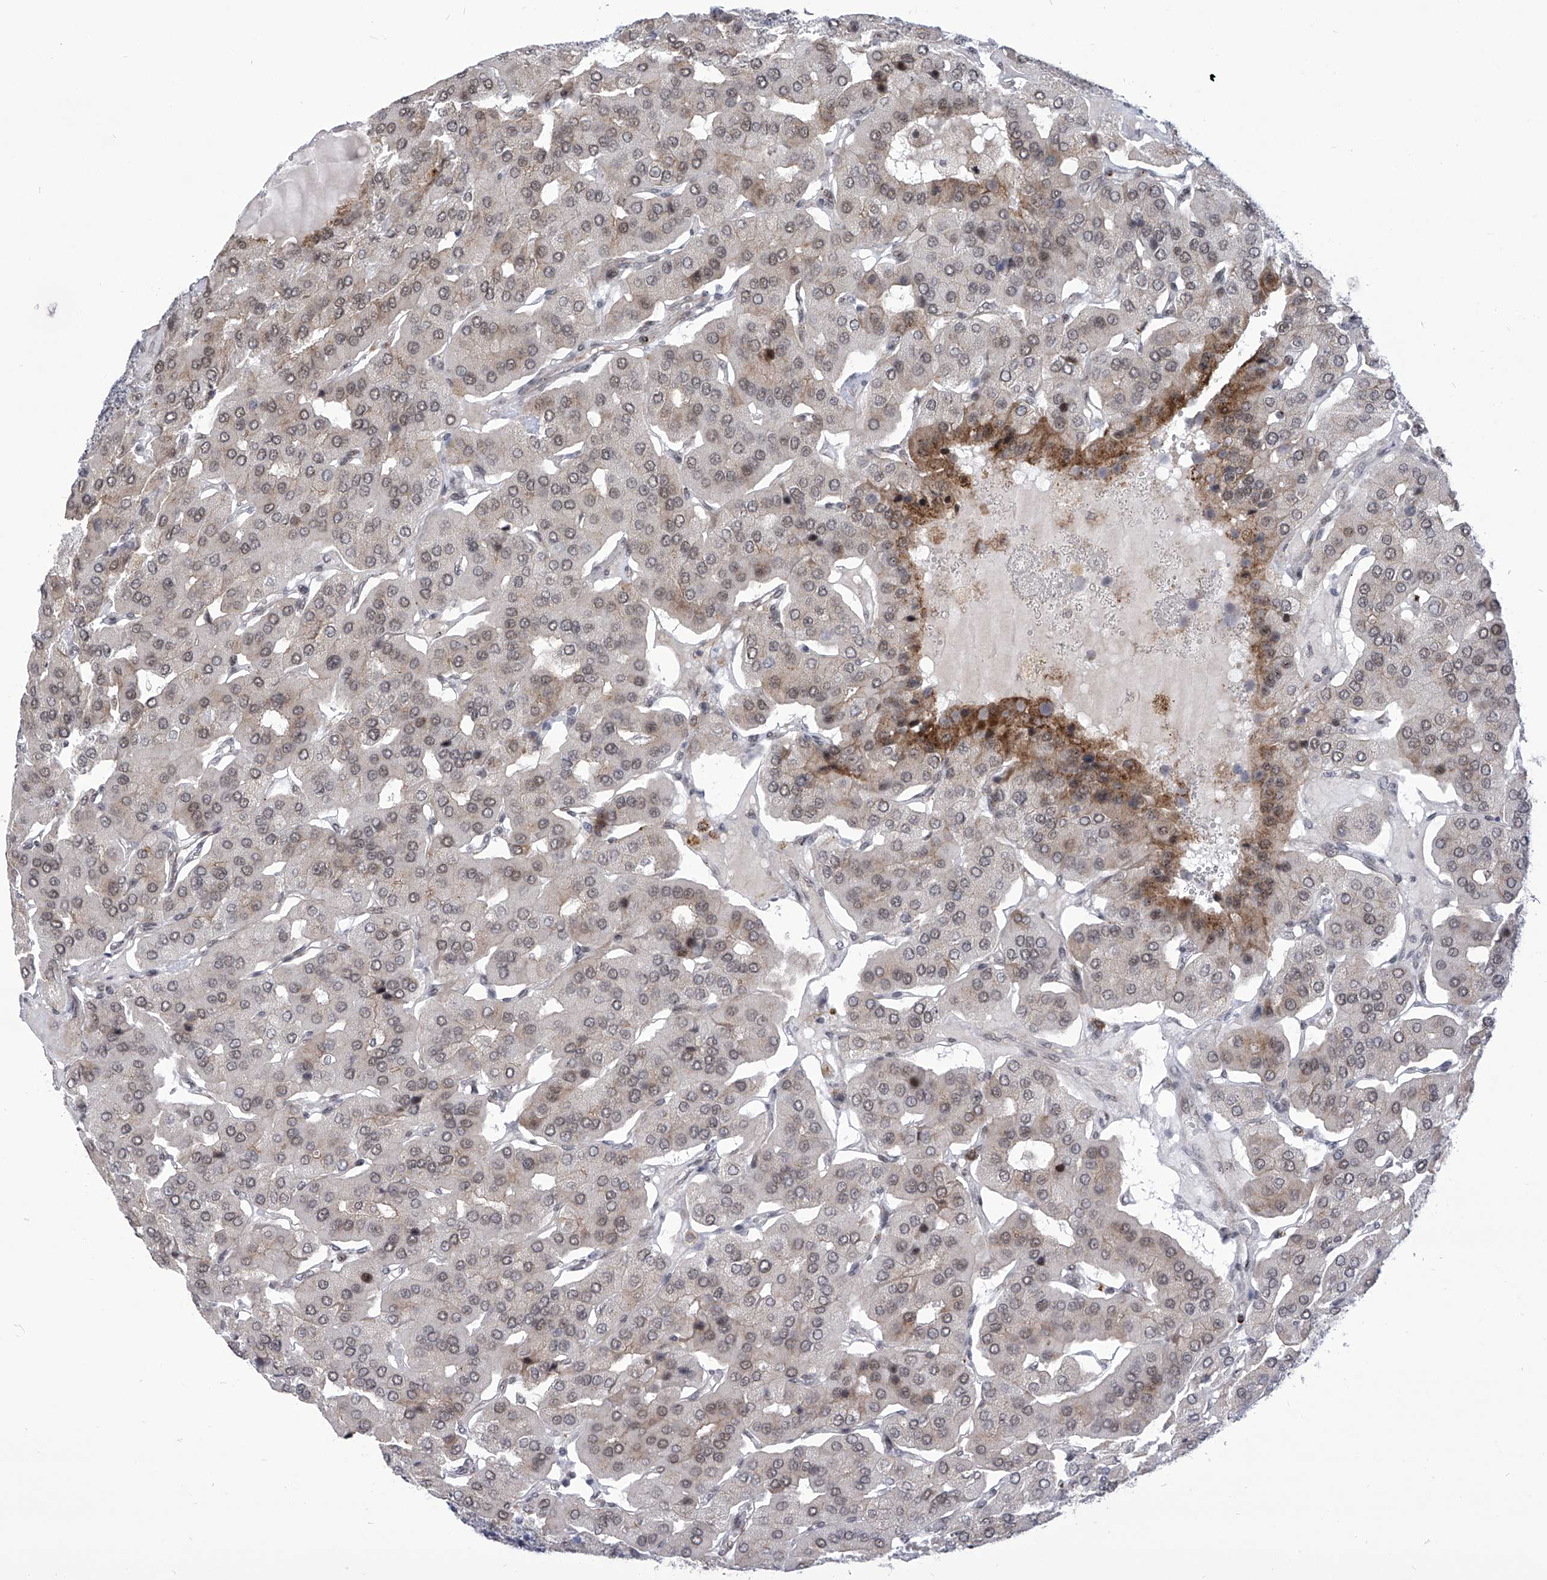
{"staining": {"intensity": "moderate", "quantity": "<25%", "location": "cytoplasmic/membranous,nuclear"}, "tissue": "parathyroid gland", "cell_type": "Glandular cells", "image_type": "normal", "snomed": [{"axis": "morphology", "description": "Normal tissue, NOS"}, {"axis": "morphology", "description": "Adenoma, NOS"}, {"axis": "topography", "description": "Parathyroid gland"}], "caption": "Protein staining of normal parathyroid gland demonstrates moderate cytoplasmic/membranous,nuclear expression in about <25% of glandular cells. (DAB (3,3'-diaminobenzidine) IHC with brightfield microscopy, high magnification).", "gene": "CEP290", "patient": {"sex": "female", "age": 86}}